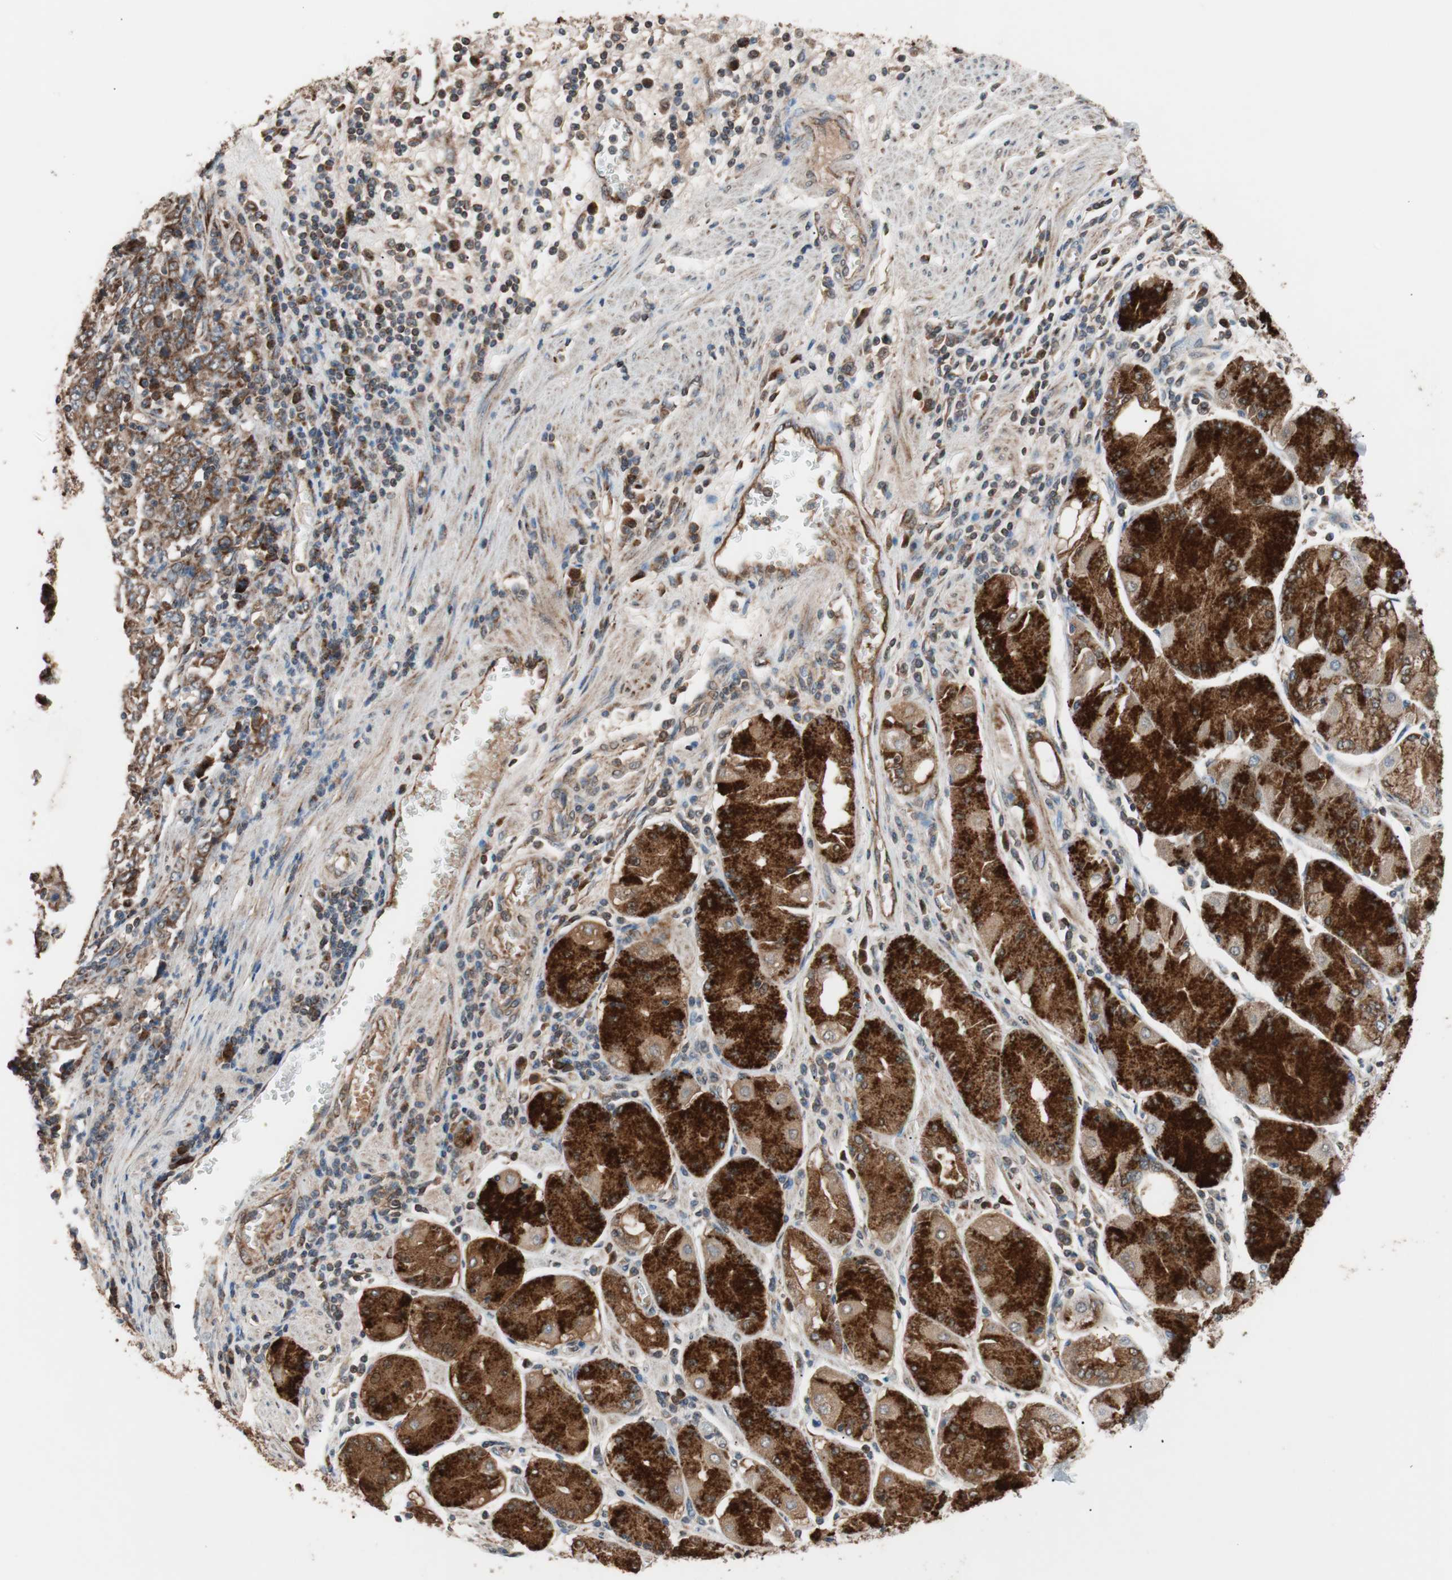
{"staining": {"intensity": "strong", "quantity": ">75%", "location": "cytoplasmic/membranous"}, "tissue": "stomach cancer", "cell_type": "Tumor cells", "image_type": "cancer", "snomed": [{"axis": "morphology", "description": "Normal tissue, NOS"}, {"axis": "morphology", "description": "Adenocarcinoma, NOS"}, {"axis": "topography", "description": "Stomach, upper"}, {"axis": "topography", "description": "Stomach"}], "caption": "This image demonstrates immunohistochemistry staining of stomach cancer, with high strong cytoplasmic/membranous expression in approximately >75% of tumor cells.", "gene": "PITRM1", "patient": {"sex": "male", "age": 59}}